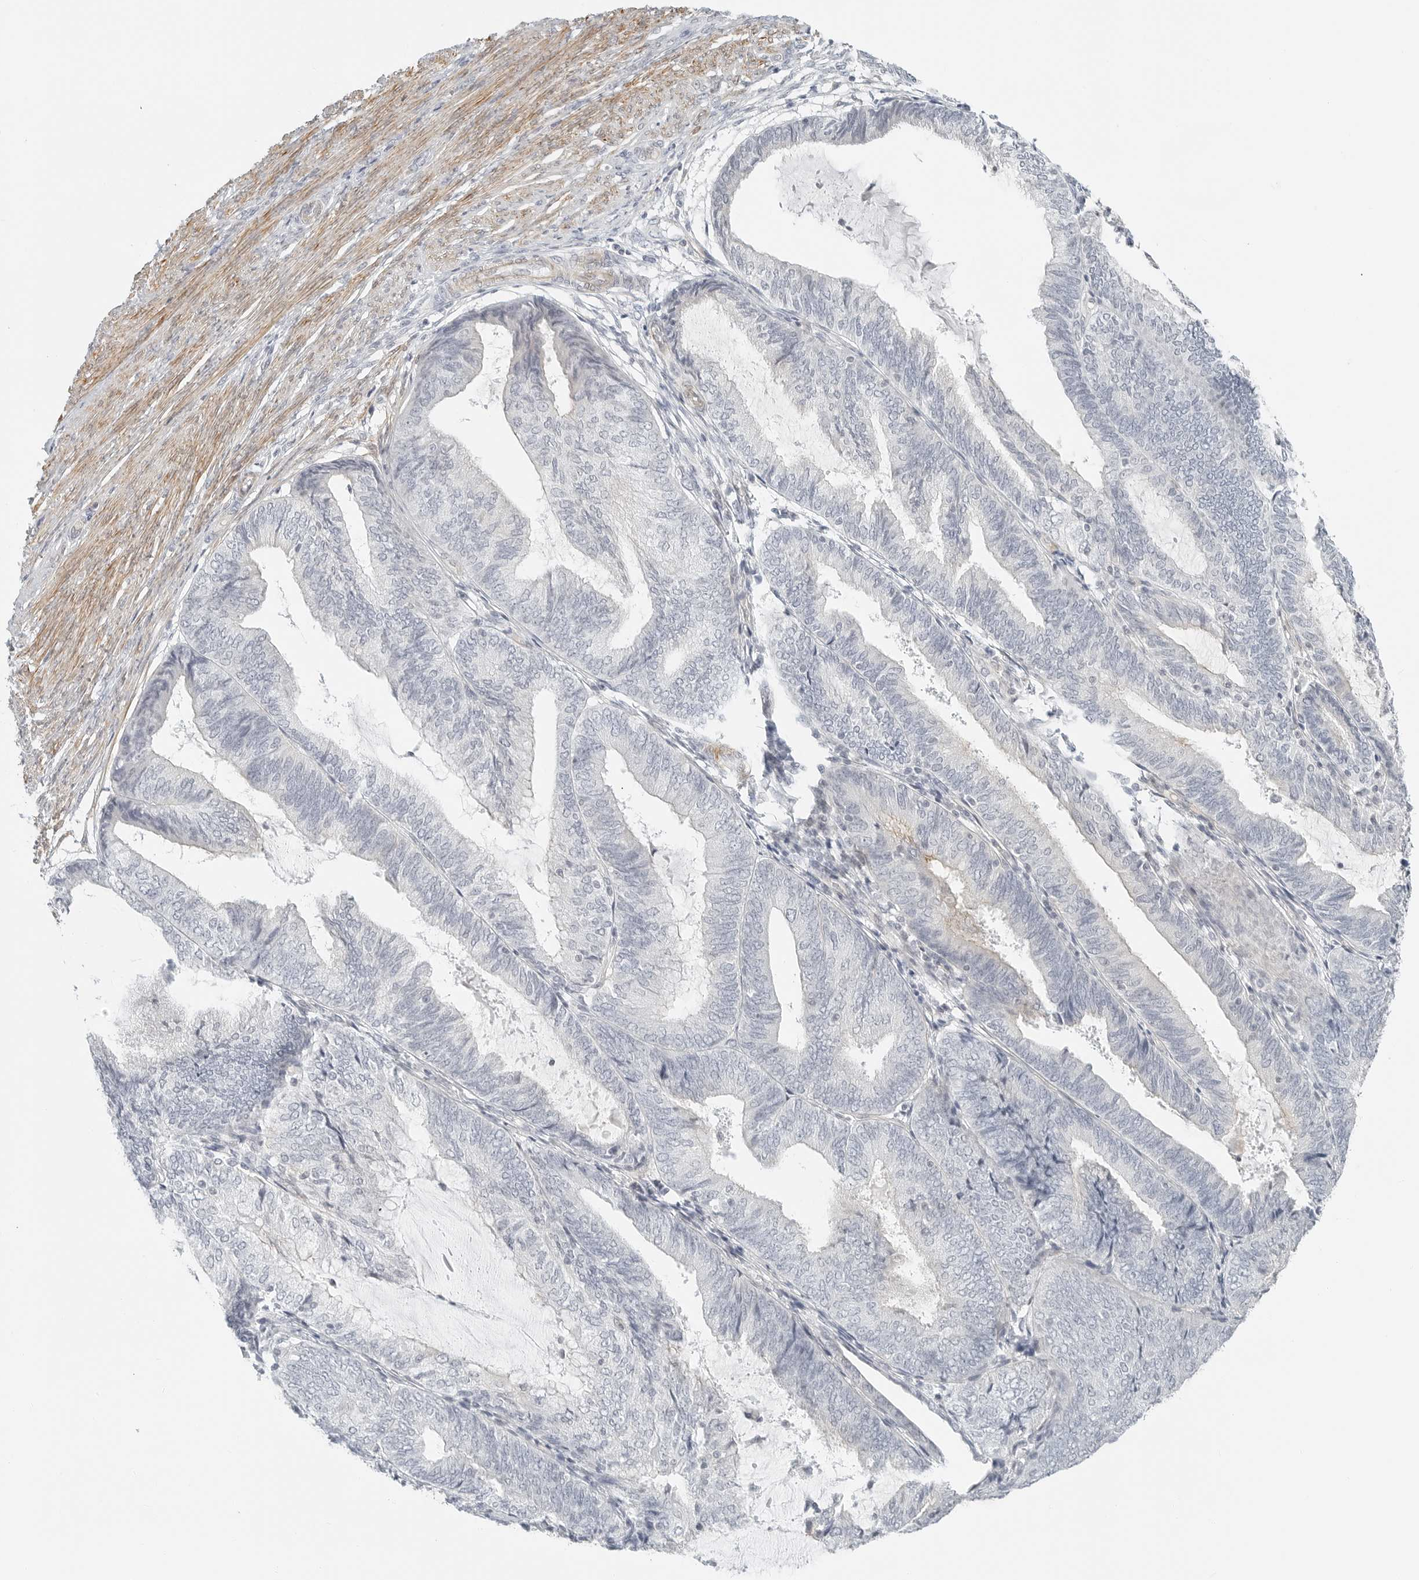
{"staining": {"intensity": "negative", "quantity": "none", "location": "none"}, "tissue": "endometrial cancer", "cell_type": "Tumor cells", "image_type": "cancer", "snomed": [{"axis": "morphology", "description": "Adenocarcinoma, NOS"}, {"axis": "topography", "description": "Endometrium"}], "caption": "This is an immunohistochemistry image of human endometrial cancer. There is no positivity in tumor cells.", "gene": "IQCC", "patient": {"sex": "female", "age": 81}}